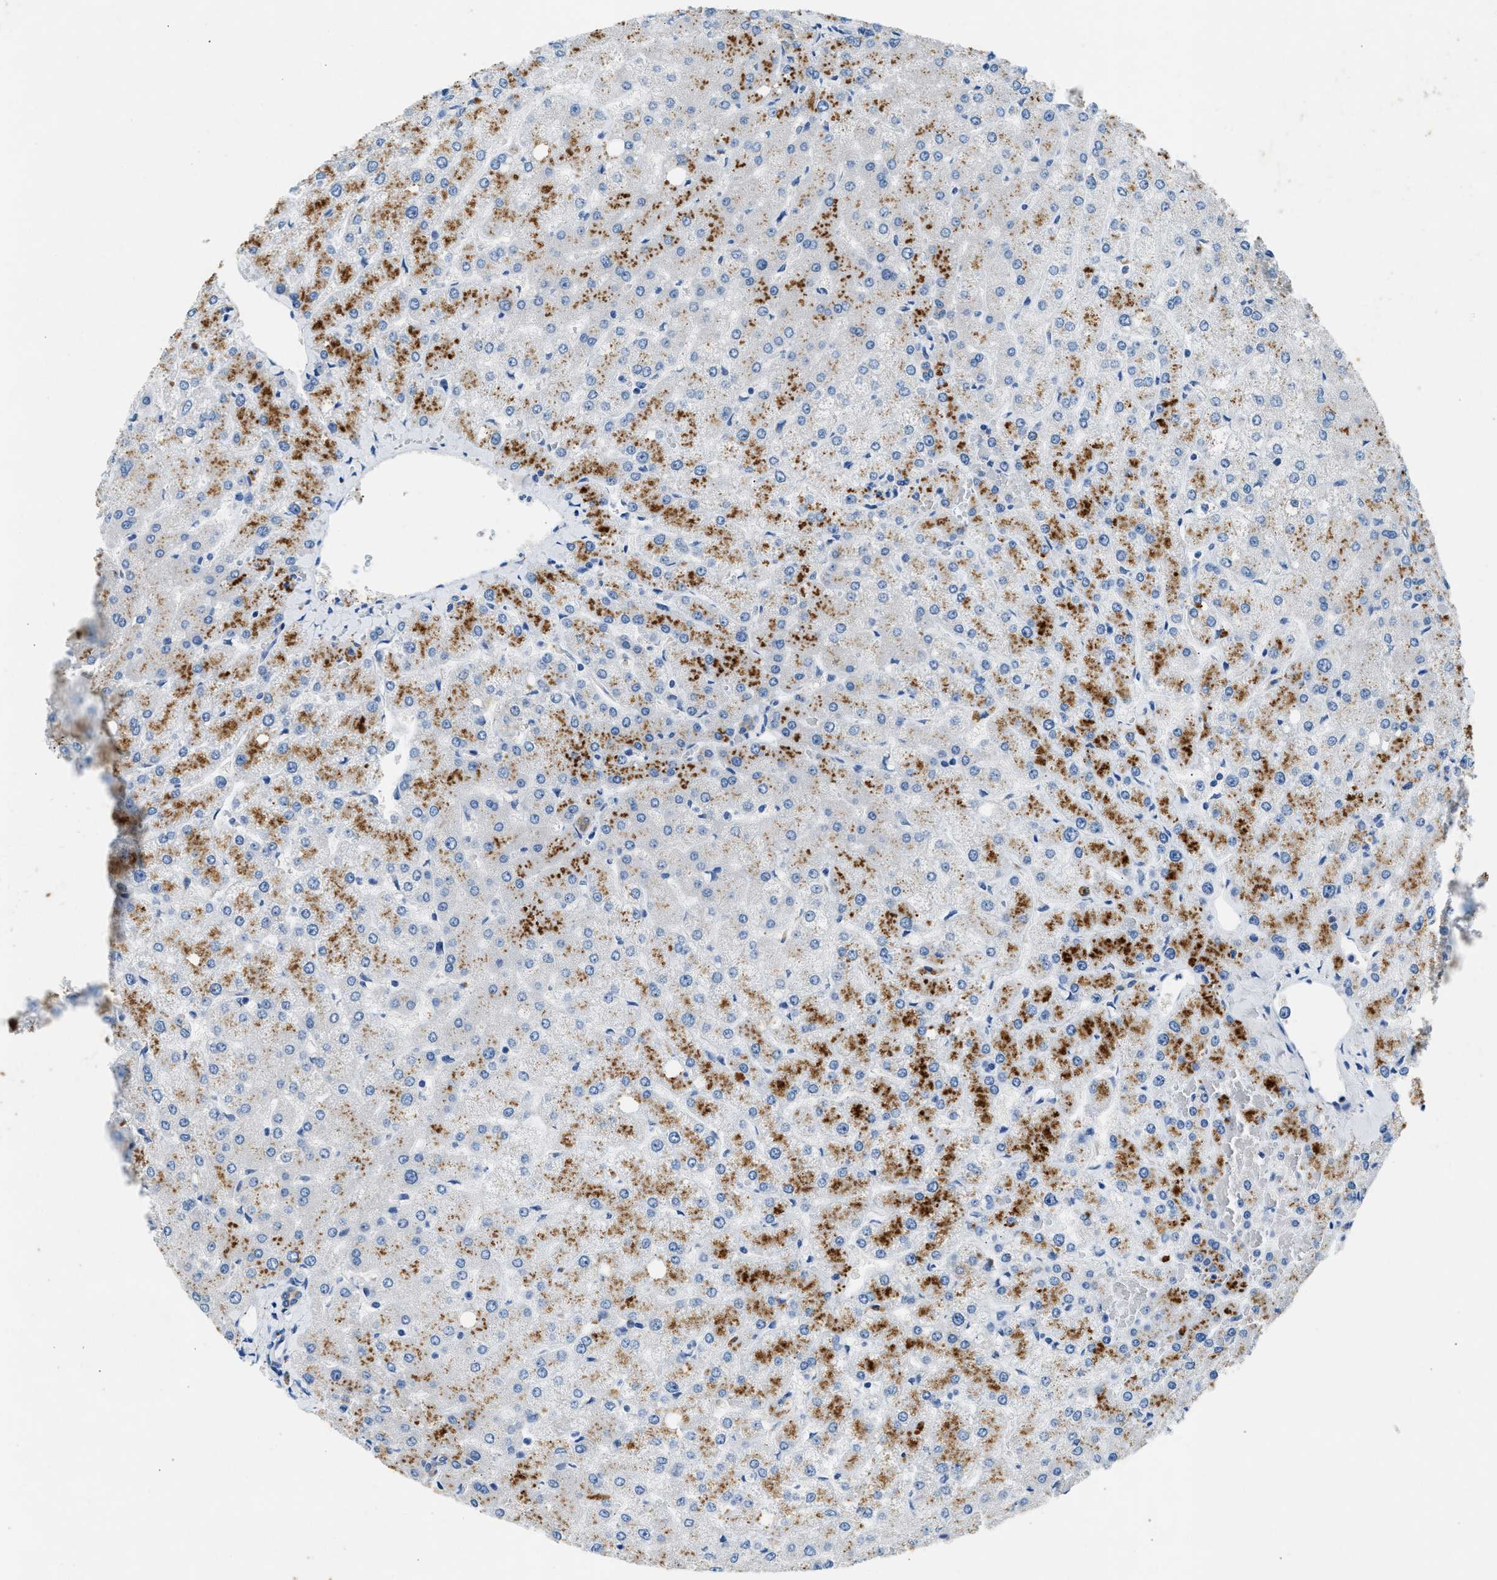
{"staining": {"intensity": "weak", "quantity": "25%-75%", "location": "cytoplasmic/membranous"}, "tissue": "liver", "cell_type": "Cholangiocytes", "image_type": "normal", "snomed": [{"axis": "morphology", "description": "Normal tissue, NOS"}, {"axis": "topography", "description": "Liver"}], "caption": "This is a micrograph of immunohistochemistry (IHC) staining of benign liver, which shows weak expression in the cytoplasmic/membranous of cholangiocytes.", "gene": "CFAP20", "patient": {"sex": "female", "age": 54}}